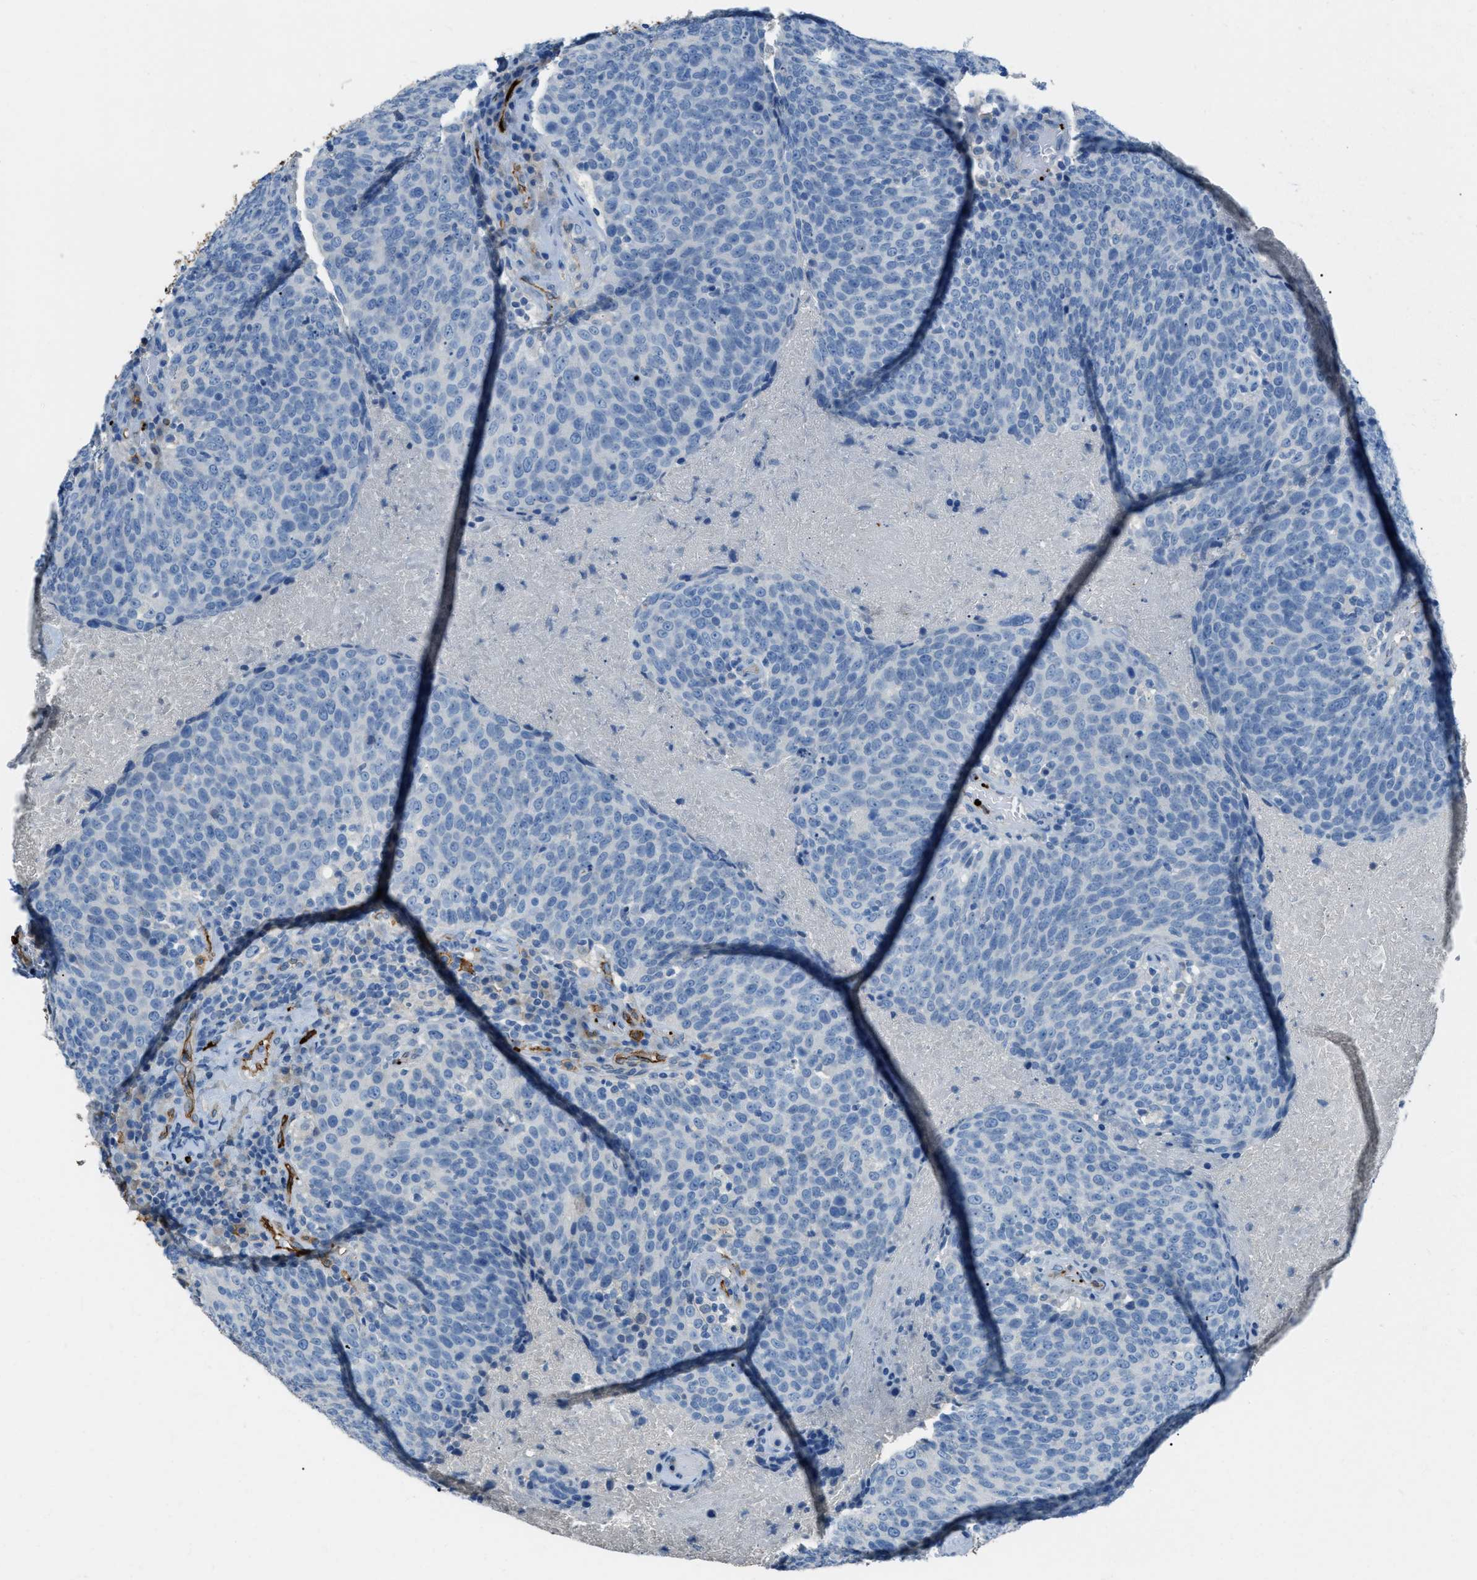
{"staining": {"intensity": "negative", "quantity": "none", "location": "none"}, "tissue": "head and neck cancer", "cell_type": "Tumor cells", "image_type": "cancer", "snomed": [{"axis": "morphology", "description": "Squamous cell carcinoma, NOS"}, {"axis": "morphology", "description": "Squamous cell carcinoma, metastatic, NOS"}, {"axis": "topography", "description": "Lymph node"}, {"axis": "topography", "description": "Head-Neck"}], "caption": "Image shows no protein positivity in tumor cells of head and neck squamous cell carcinoma tissue.", "gene": "SLC22A15", "patient": {"sex": "male", "age": 62}}